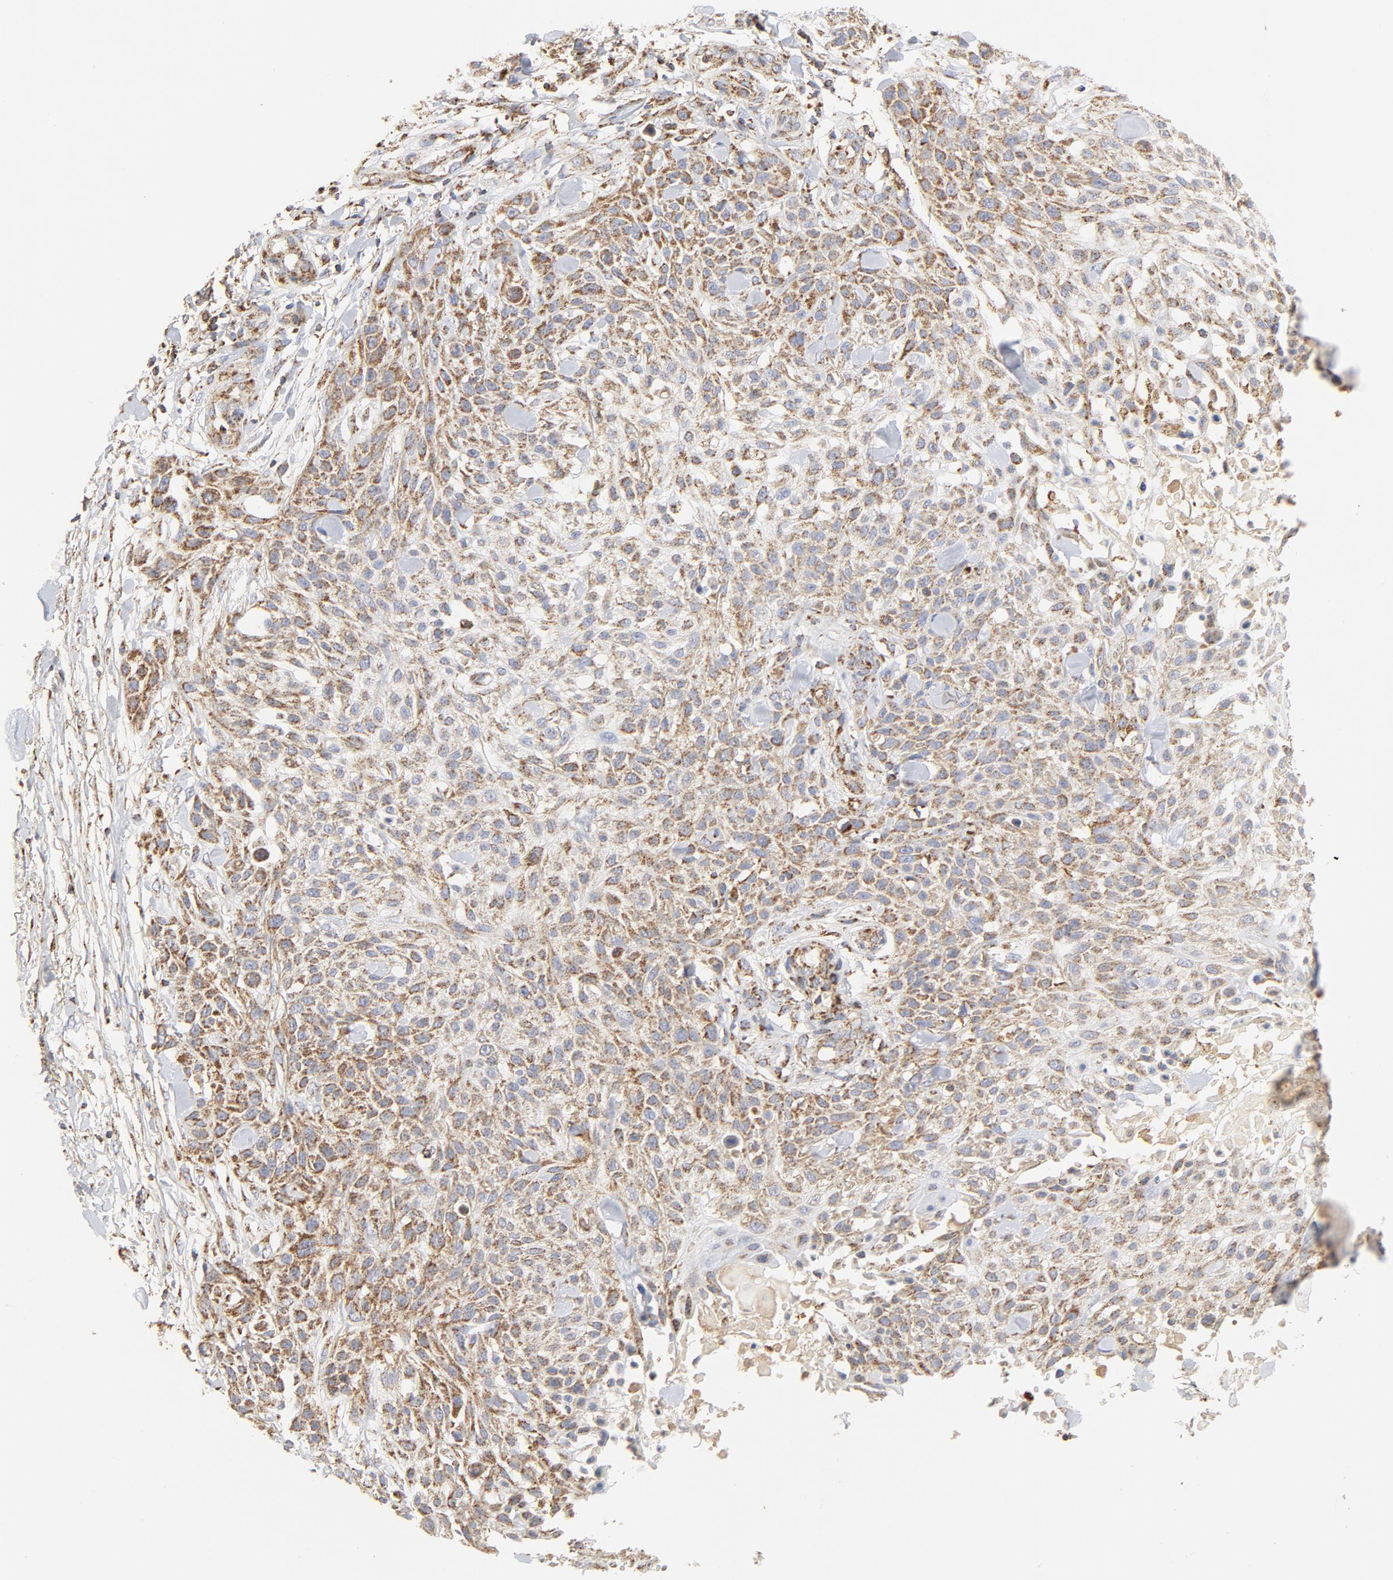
{"staining": {"intensity": "moderate", "quantity": ">75%", "location": "cytoplasmic/membranous"}, "tissue": "skin cancer", "cell_type": "Tumor cells", "image_type": "cancer", "snomed": [{"axis": "morphology", "description": "Squamous cell carcinoma, NOS"}, {"axis": "topography", "description": "Skin"}], "caption": "This image displays skin cancer (squamous cell carcinoma) stained with IHC to label a protein in brown. The cytoplasmic/membranous of tumor cells show moderate positivity for the protein. Nuclei are counter-stained blue.", "gene": "PCNX4", "patient": {"sex": "female", "age": 42}}